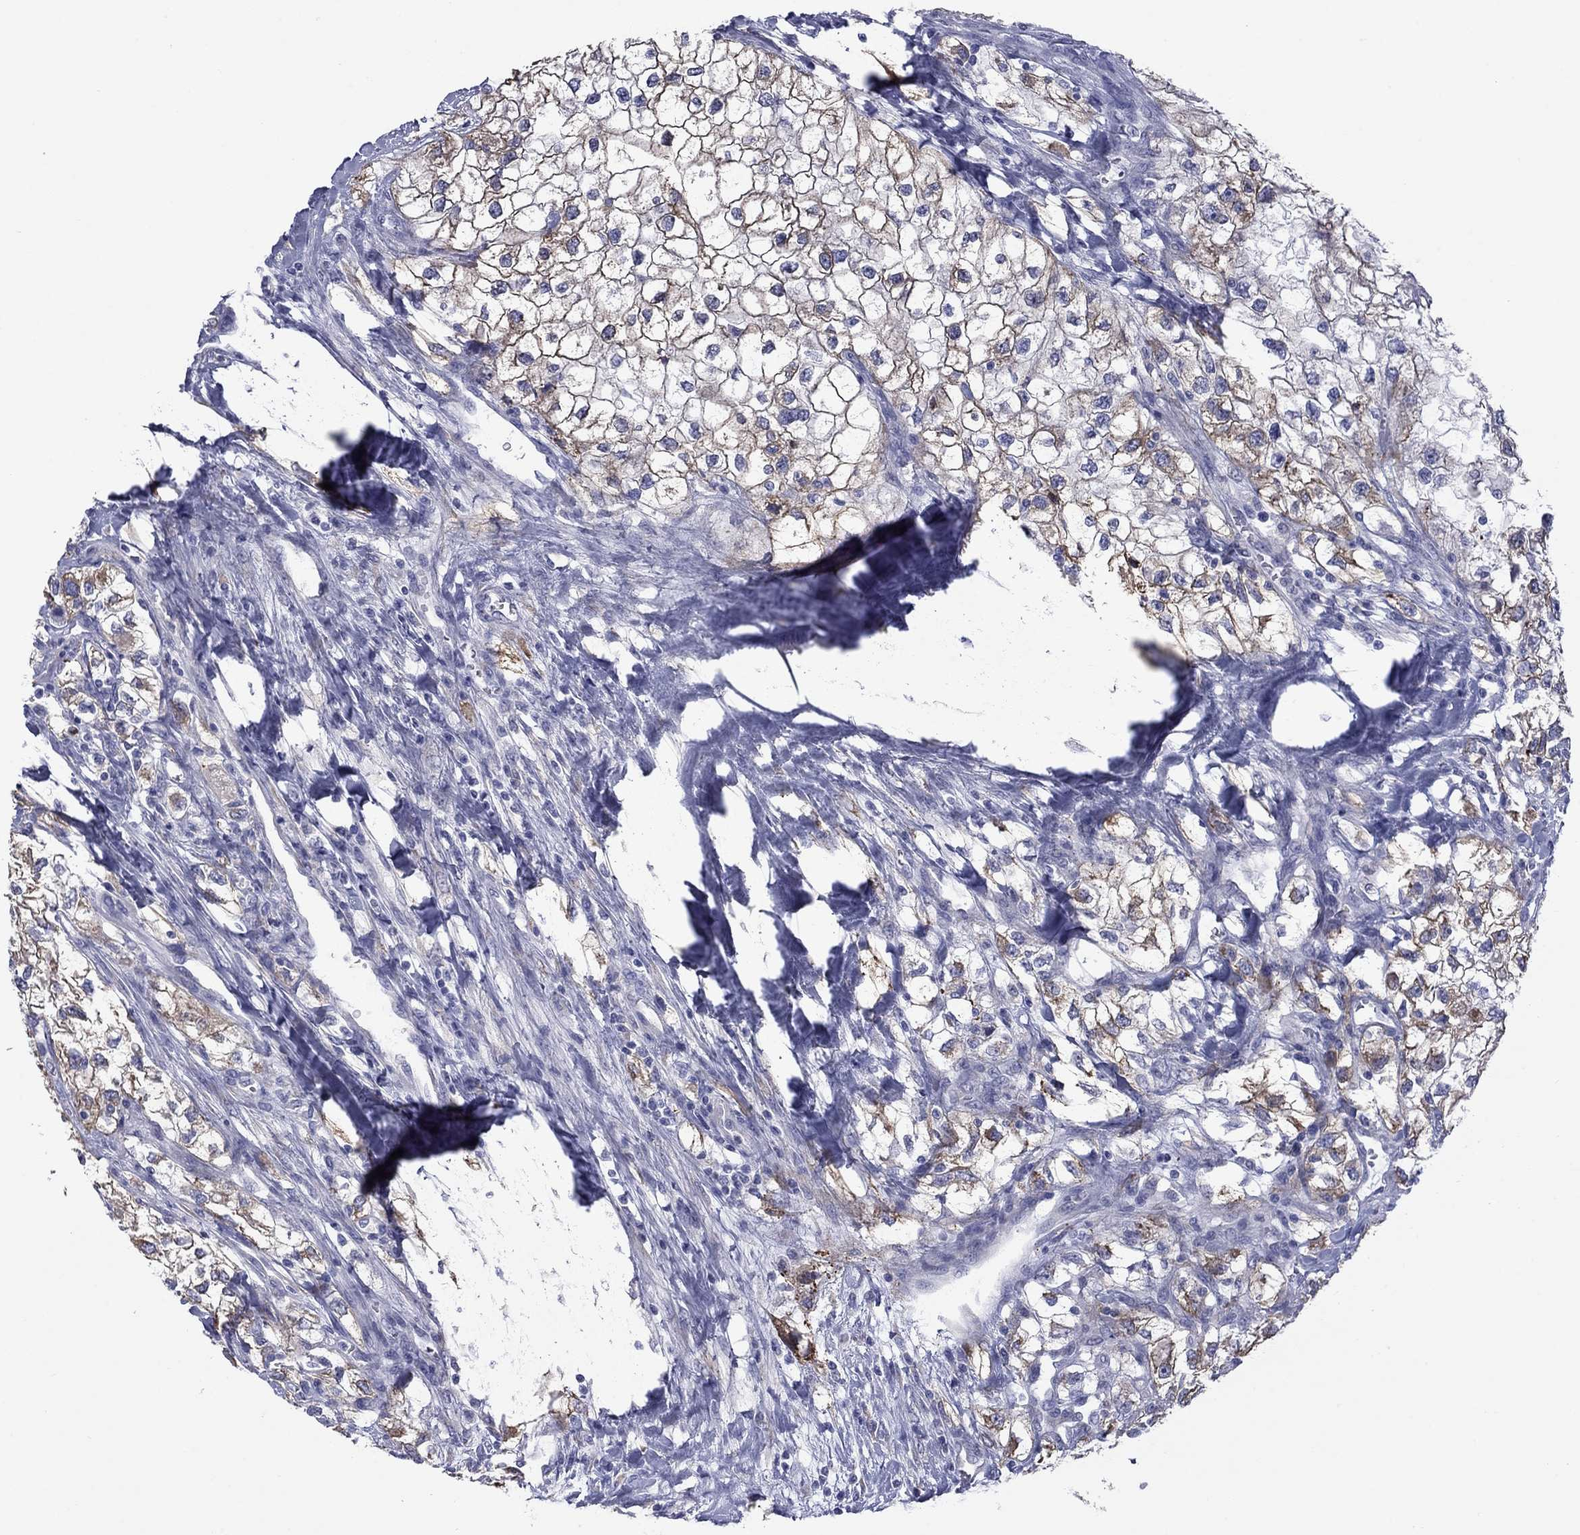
{"staining": {"intensity": "weak", "quantity": ">75%", "location": "cytoplasmic/membranous"}, "tissue": "renal cancer", "cell_type": "Tumor cells", "image_type": "cancer", "snomed": [{"axis": "morphology", "description": "Adenocarcinoma, NOS"}, {"axis": "topography", "description": "Kidney"}], "caption": "About >75% of tumor cells in human renal cancer show weak cytoplasmic/membranous protein staining as visualized by brown immunohistochemical staining.", "gene": "TMPRSS11A", "patient": {"sex": "male", "age": 59}}